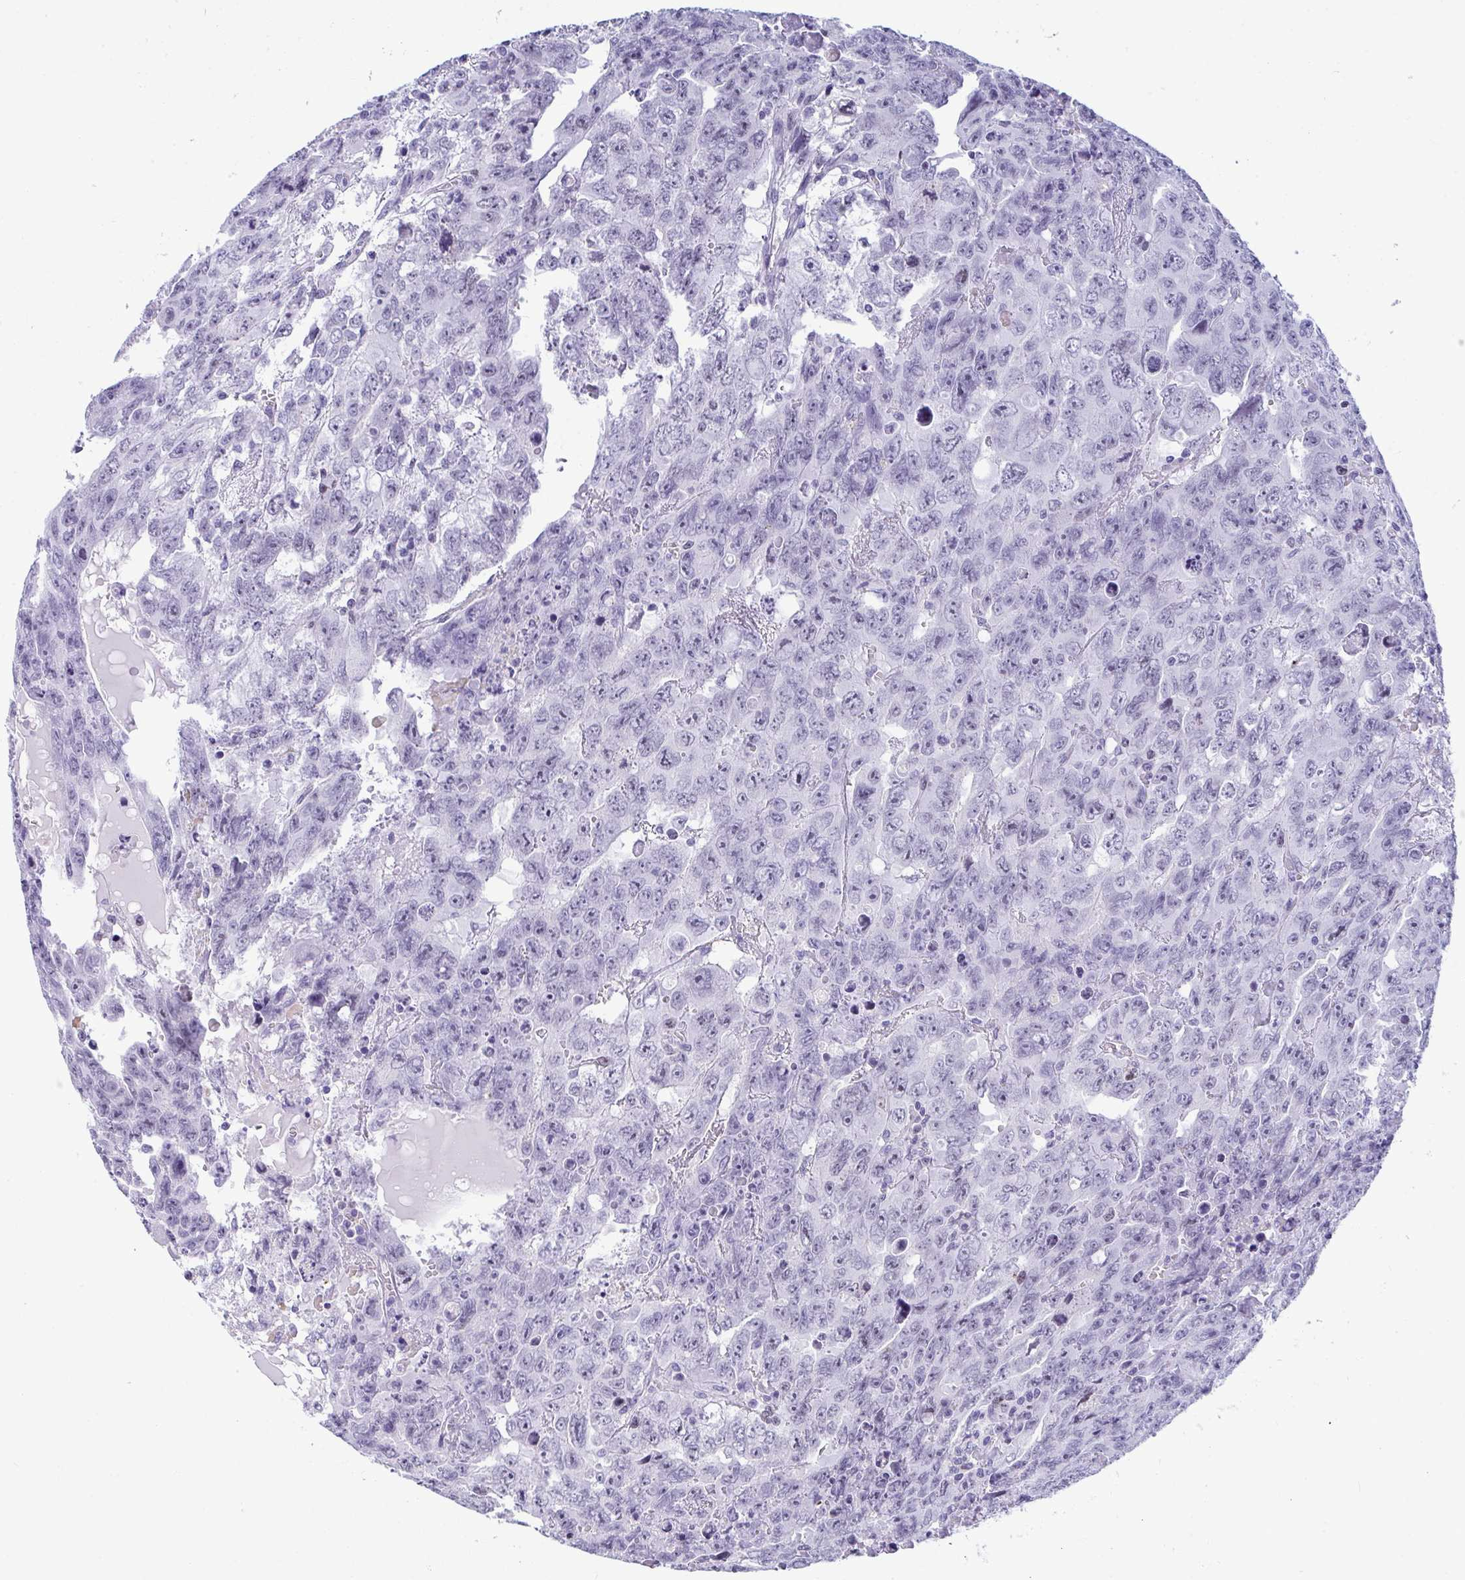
{"staining": {"intensity": "negative", "quantity": "none", "location": "none"}, "tissue": "testis cancer", "cell_type": "Tumor cells", "image_type": "cancer", "snomed": [{"axis": "morphology", "description": "Carcinoma, Embryonal, NOS"}, {"axis": "topography", "description": "Testis"}], "caption": "Testis embryonal carcinoma stained for a protein using immunohistochemistry shows no expression tumor cells.", "gene": "SUZ12", "patient": {"sex": "male", "age": 24}}